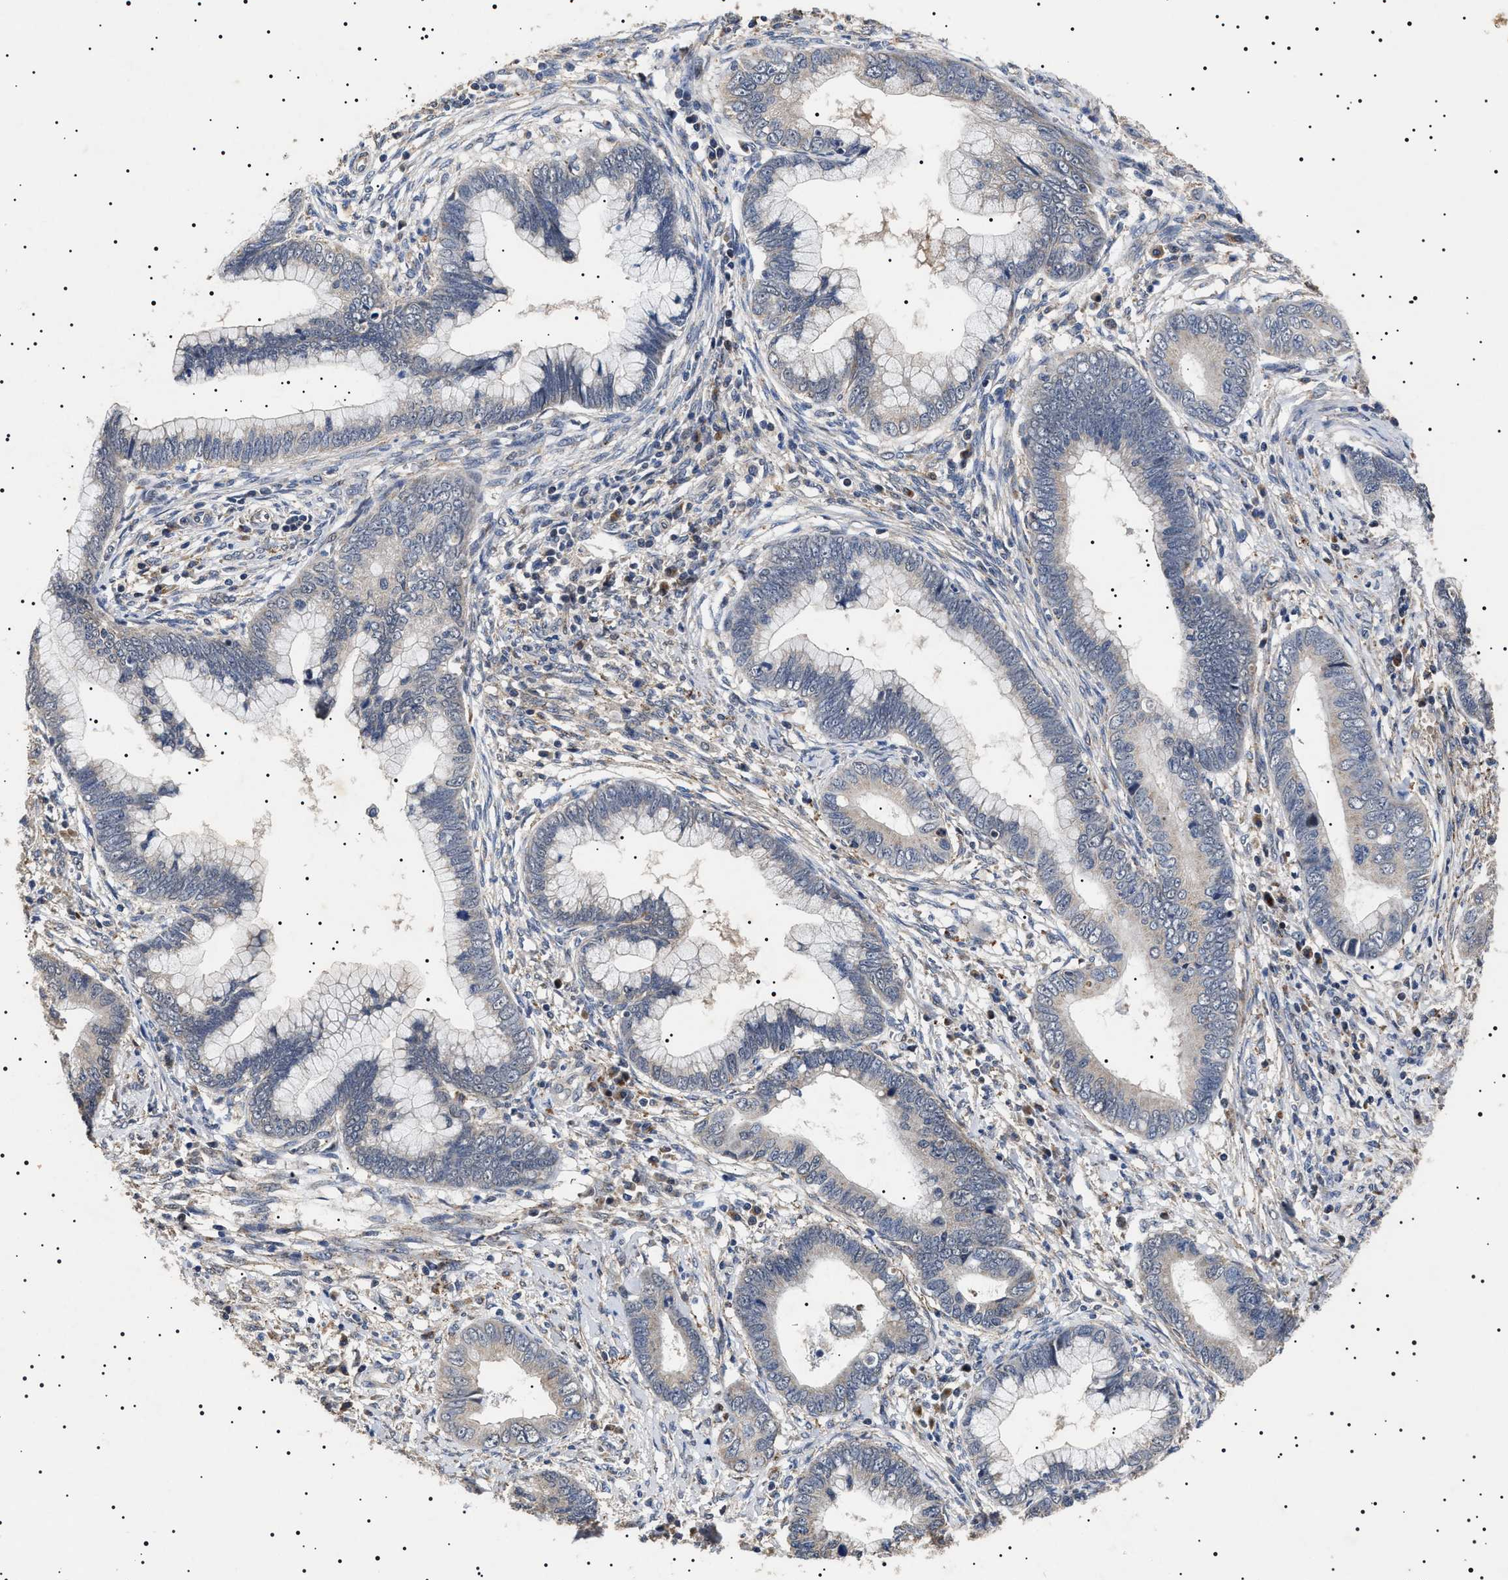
{"staining": {"intensity": "negative", "quantity": "none", "location": "none"}, "tissue": "cervical cancer", "cell_type": "Tumor cells", "image_type": "cancer", "snomed": [{"axis": "morphology", "description": "Adenocarcinoma, NOS"}, {"axis": "topography", "description": "Cervix"}], "caption": "Immunohistochemistry (IHC) of cervical cancer (adenocarcinoma) exhibits no positivity in tumor cells. (Immunohistochemistry (IHC), brightfield microscopy, high magnification).", "gene": "RAB34", "patient": {"sex": "female", "age": 44}}